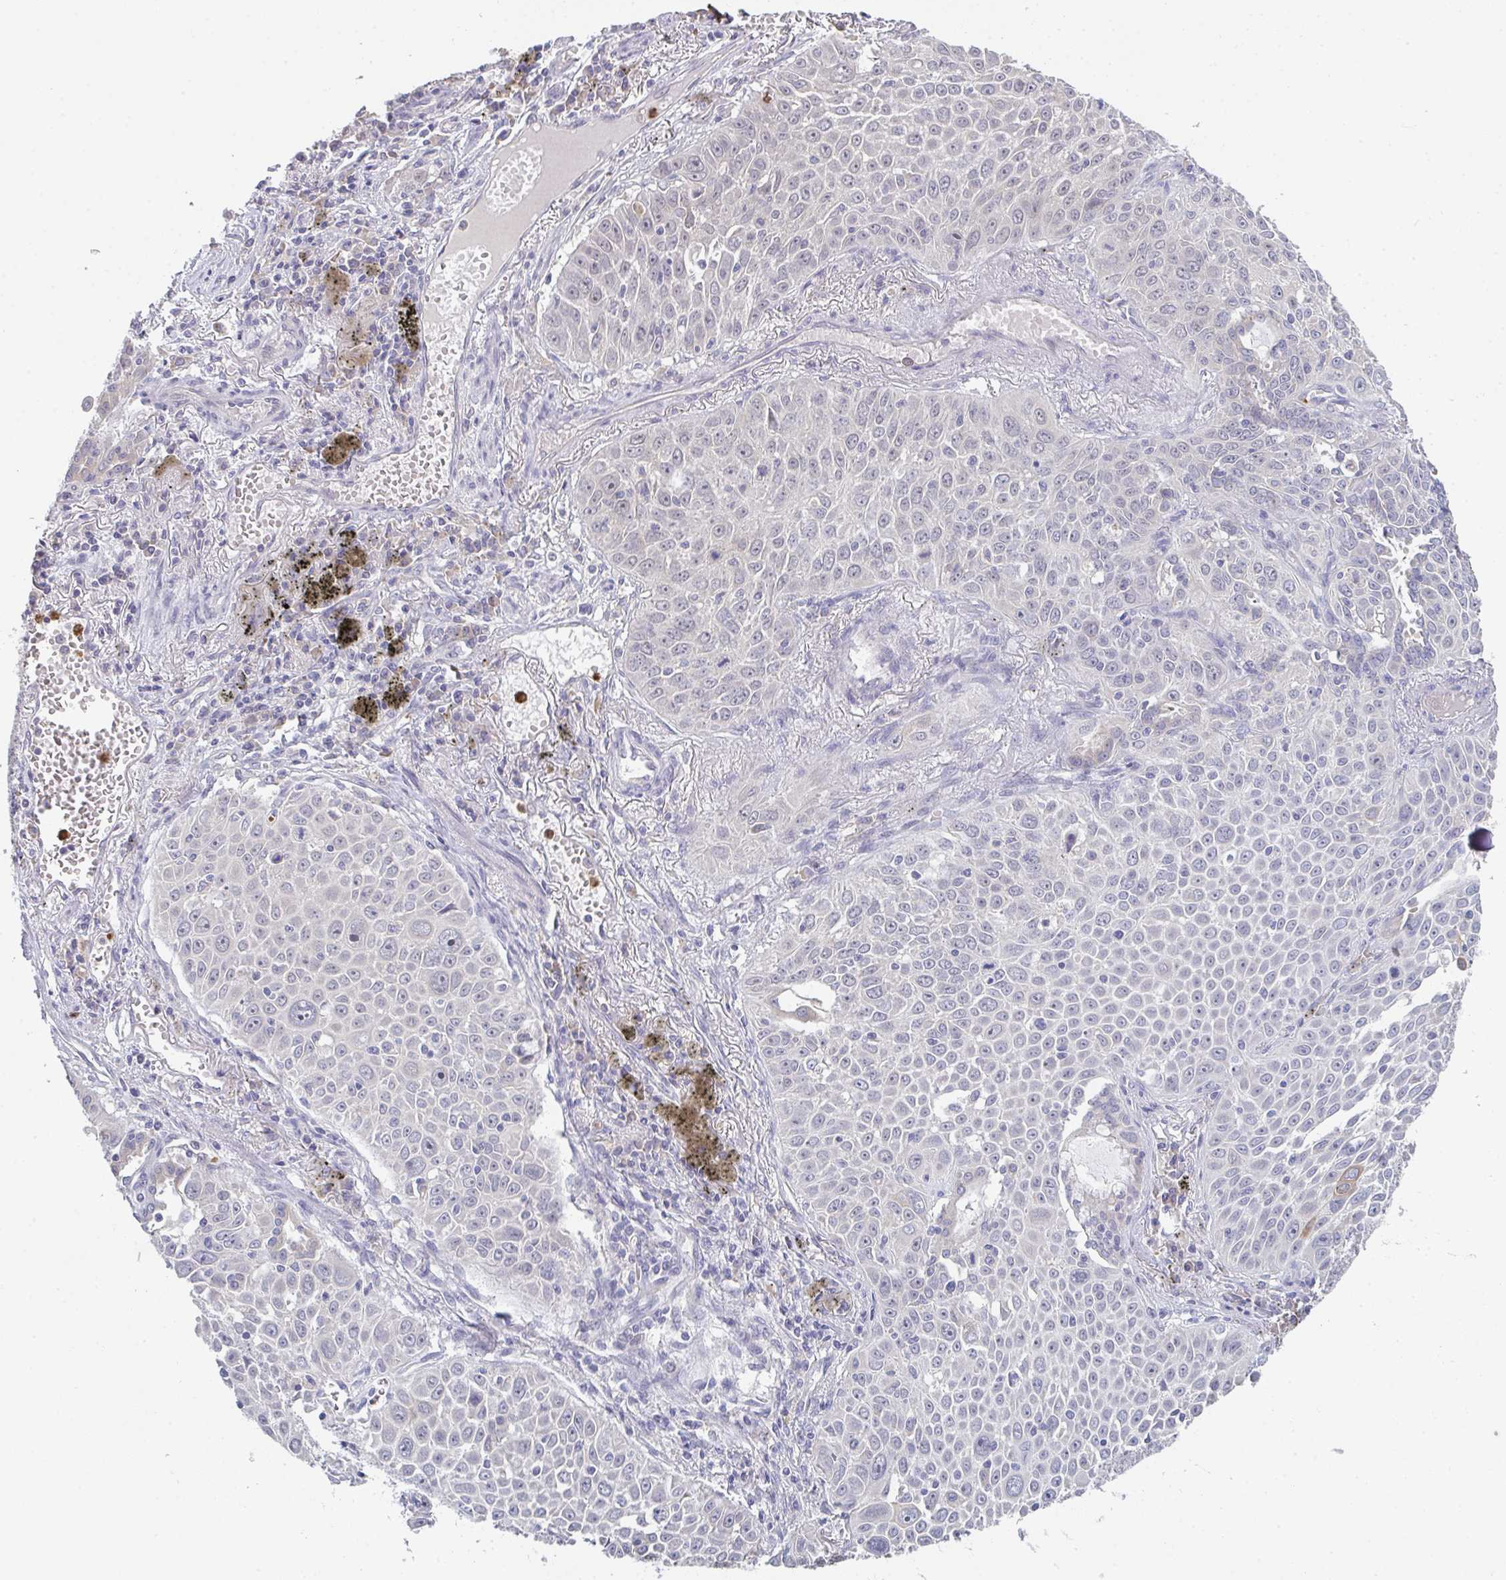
{"staining": {"intensity": "weak", "quantity": "25%-75%", "location": "nuclear"}, "tissue": "lung cancer", "cell_type": "Tumor cells", "image_type": "cancer", "snomed": [{"axis": "morphology", "description": "Squamous cell carcinoma, NOS"}, {"axis": "morphology", "description": "Squamous cell carcinoma, metastatic, NOS"}, {"axis": "topography", "description": "Lymph node"}, {"axis": "topography", "description": "Lung"}], "caption": "This photomicrograph displays immunohistochemistry staining of lung cancer, with low weak nuclear positivity in about 25%-75% of tumor cells.", "gene": "RIOK1", "patient": {"sex": "female", "age": 62}}